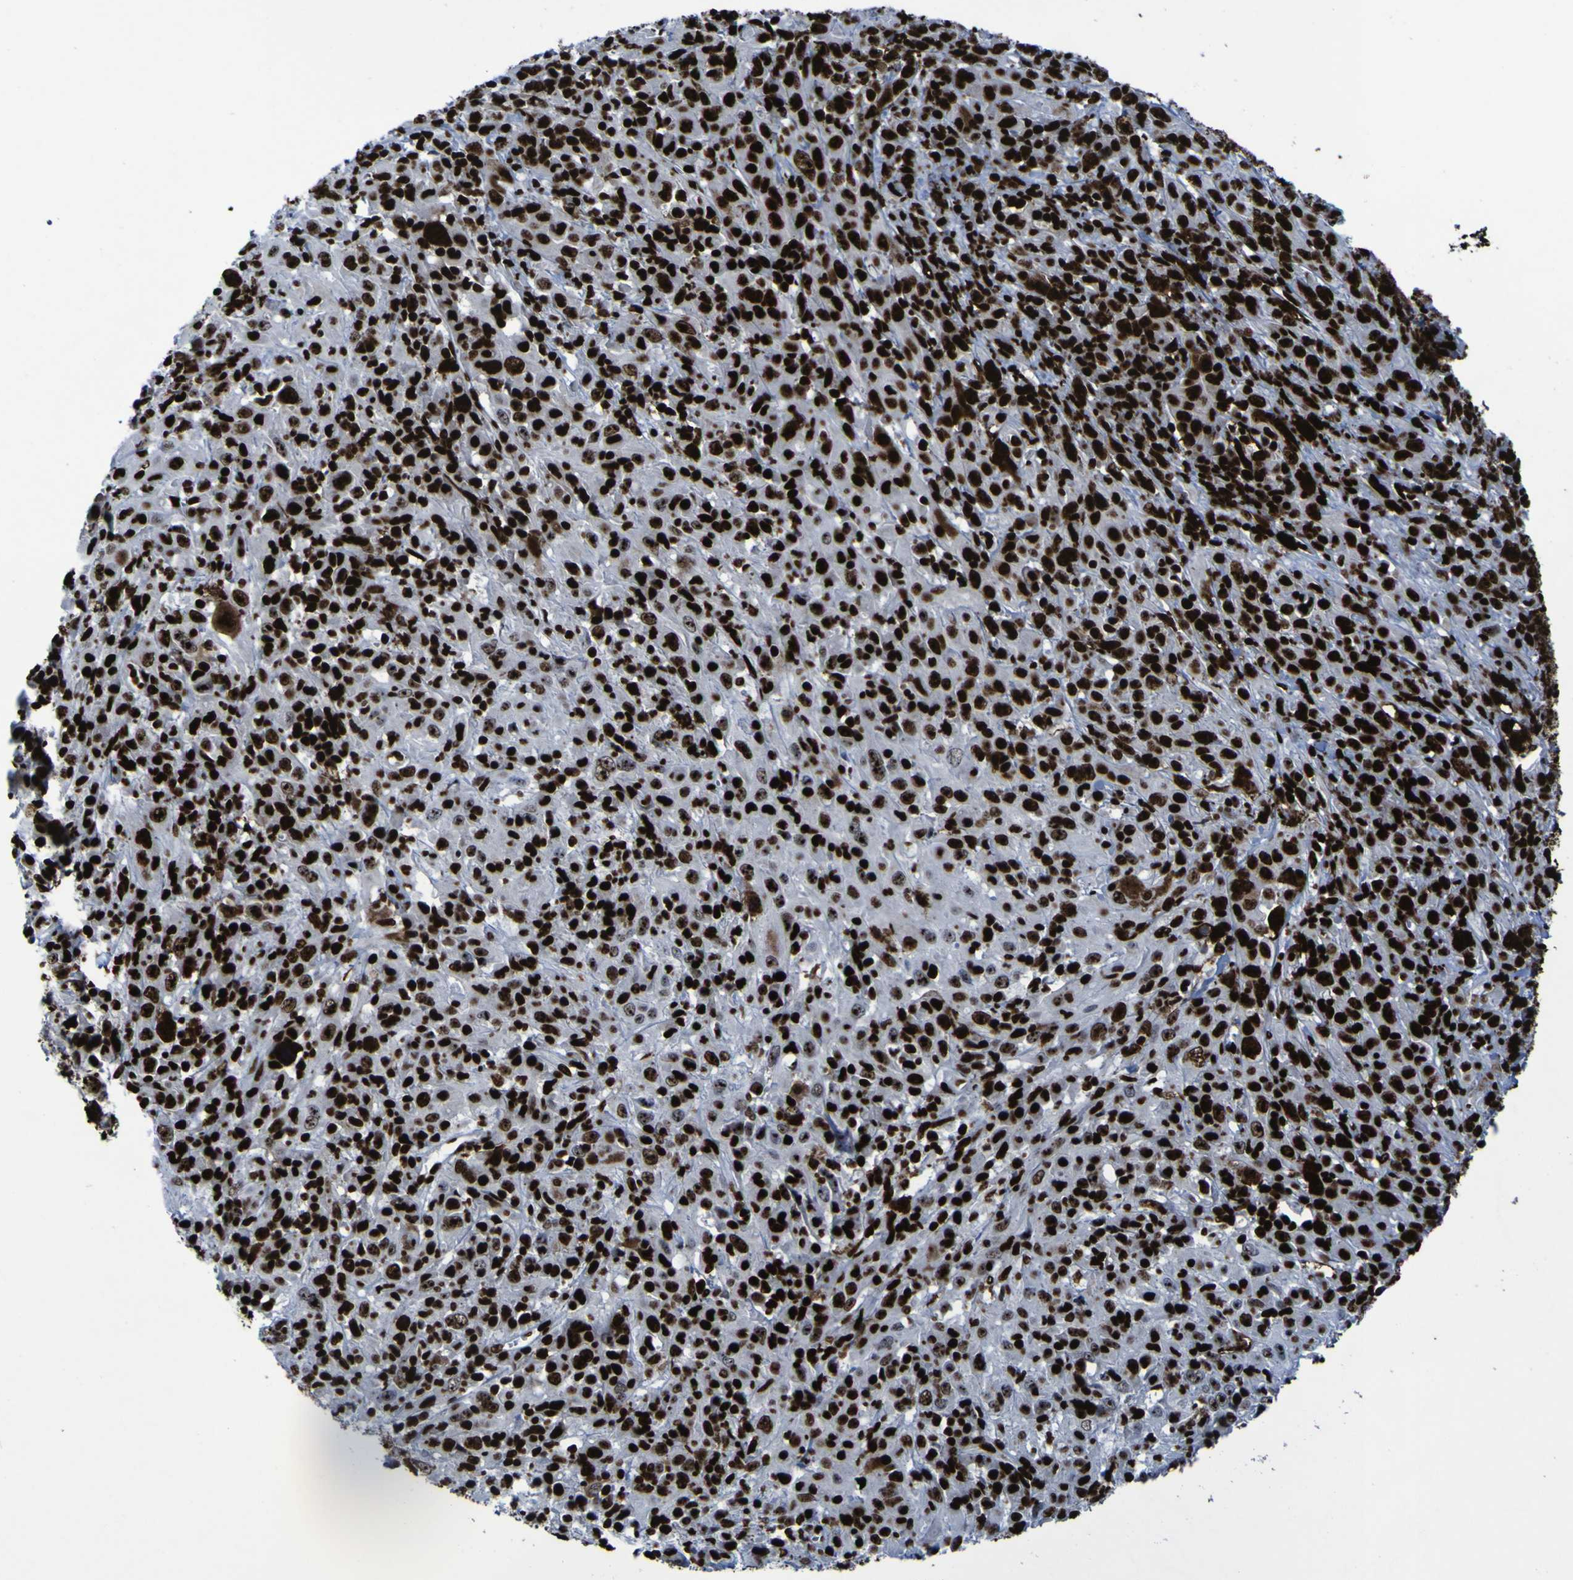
{"staining": {"intensity": "strong", "quantity": ">75%", "location": "nuclear"}, "tissue": "cervical cancer", "cell_type": "Tumor cells", "image_type": "cancer", "snomed": [{"axis": "morphology", "description": "Squamous cell carcinoma, NOS"}, {"axis": "topography", "description": "Cervix"}], "caption": "Protein analysis of cervical squamous cell carcinoma tissue exhibits strong nuclear staining in approximately >75% of tumor cells. (DAB IHC, brown staining for protein, blue staining for nuclei).", "gene": "NPM1", "patient": {"sex": "female", "age": 46}}